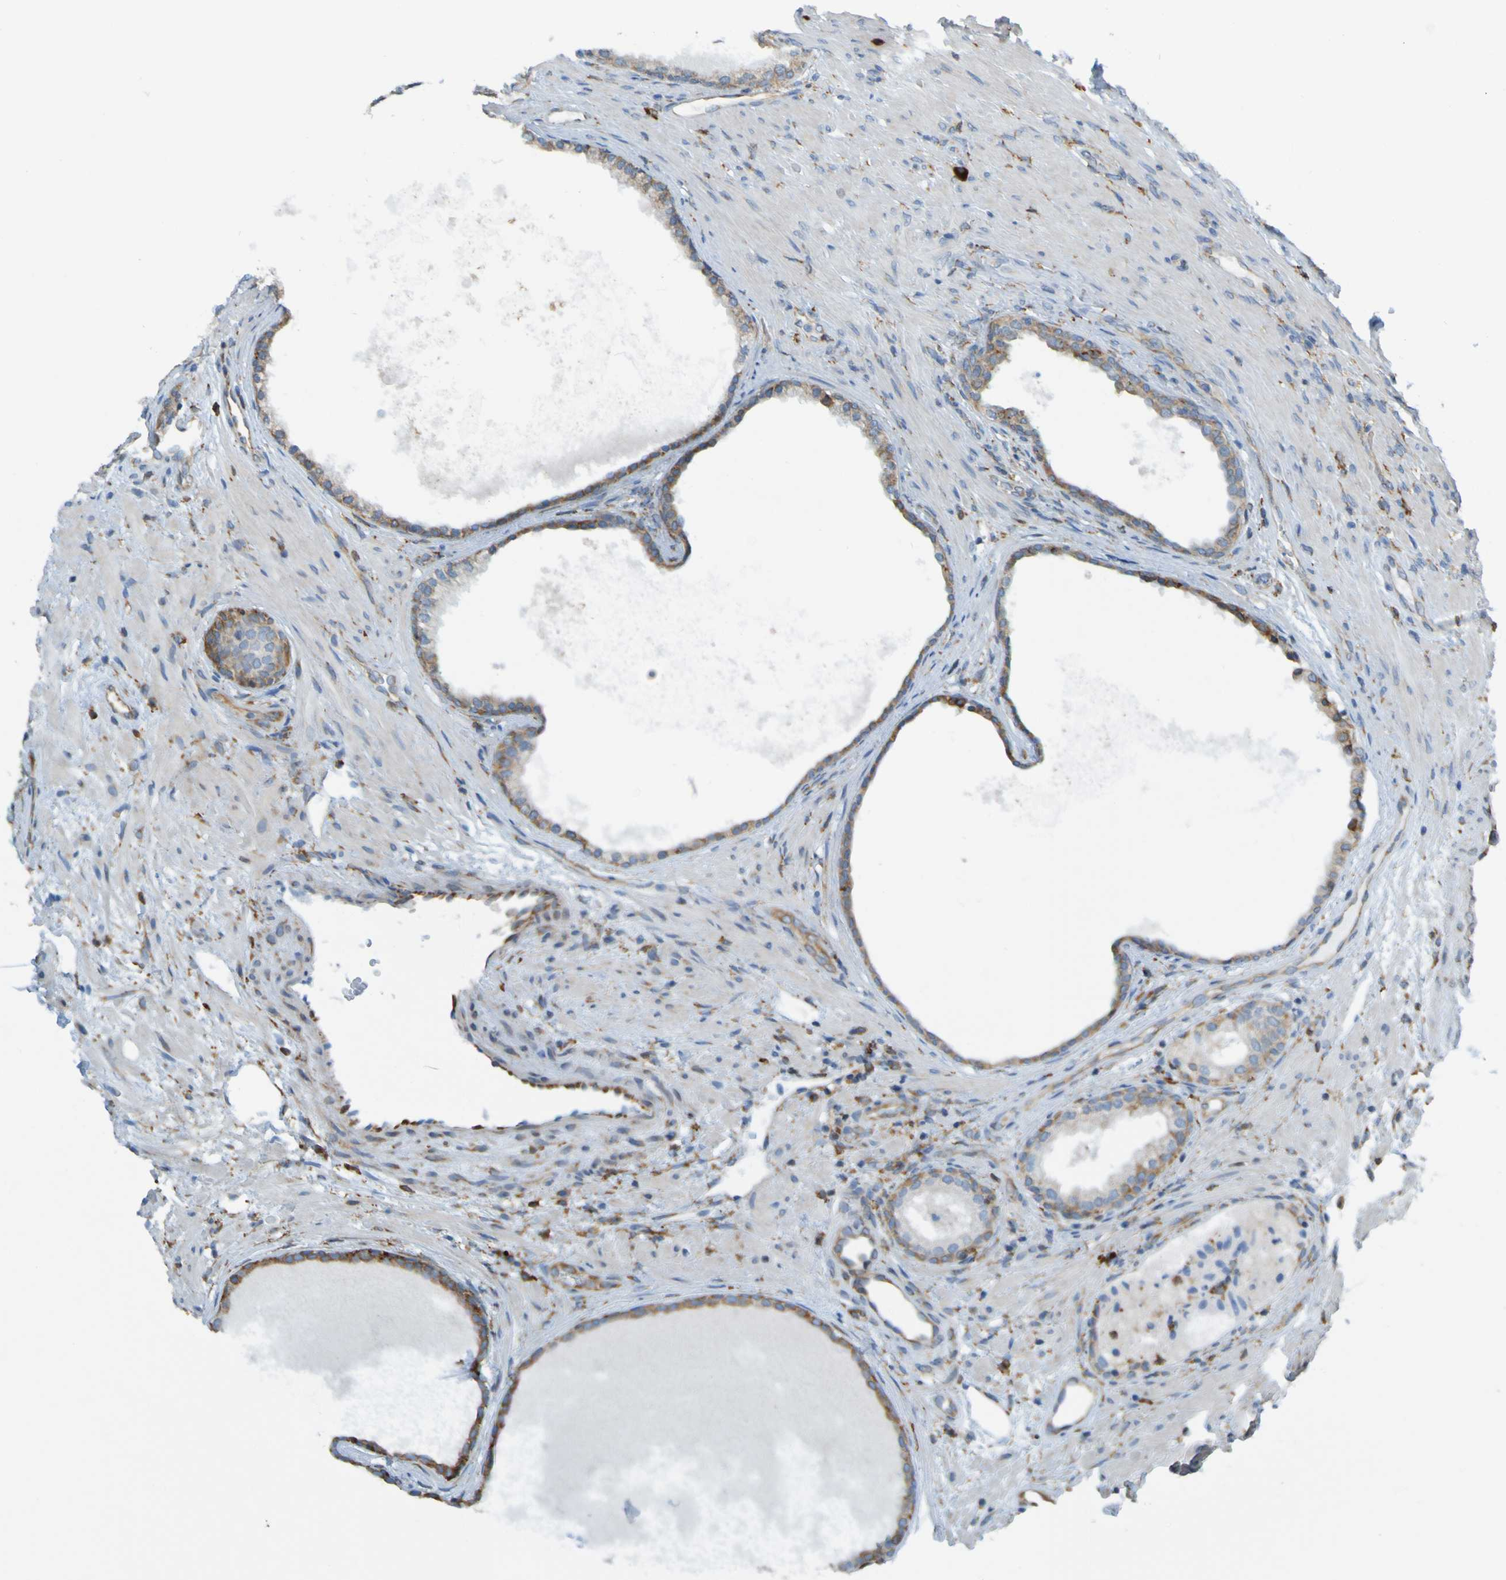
{"staining": {"intensity": "weak", "quantity": ">75%", "location": "cytoplasmic/membranous"}, "tissue": "prostate", "cell_type": "Glandular cells", "image_type": "normal", "snomed": [{"axis": "morphology", "description": "Normal tissue, NOS"}, {"axis": "topography", "description": "Prostate"}], "caption": "A brown stain labels weak cytoplasmic/membranous positivity of a protein in glandular cells of unremarkable human prostate.", "gene": "SSR1", "patient": {"sex": "male", "age": 76}}